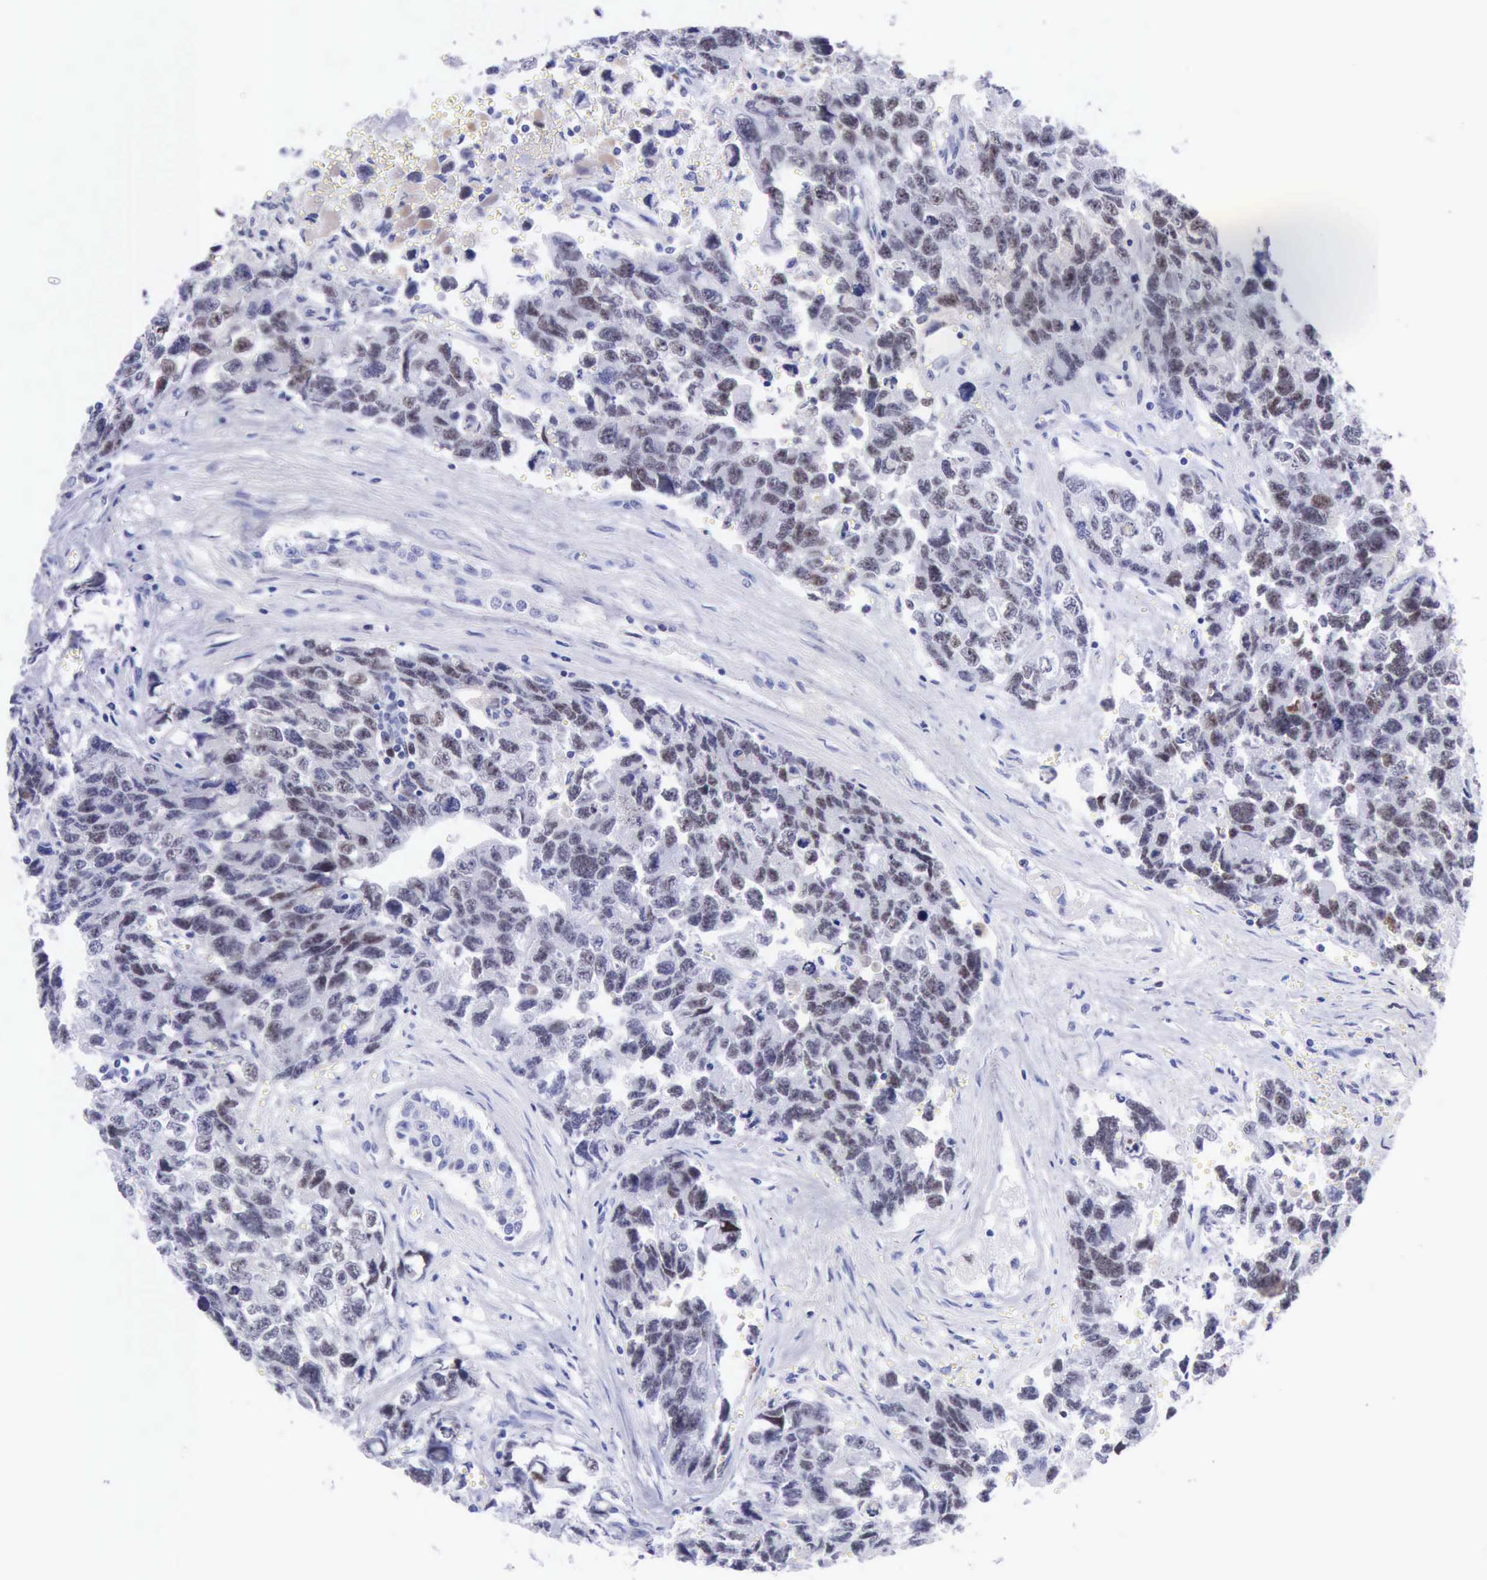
{"staining": {"intensity": "weak", "quantity": "25%-75%", "location": "nuclear"}, "tissue": "testis cancer", "cell_type": "Tumor cells", "image_type": "cancer", "snomed": [{"axis": "morphology", "description": "Carcinoma, Embryonal, NOS"}, {"axis": "topography", "description": "Testis"}], "caption": "Testis embryonal carcinoma stained with a protein marker shows weak staining in tumor cells.", "gene": "MCM2", "patient": {"sex": "male", "age": 31}}